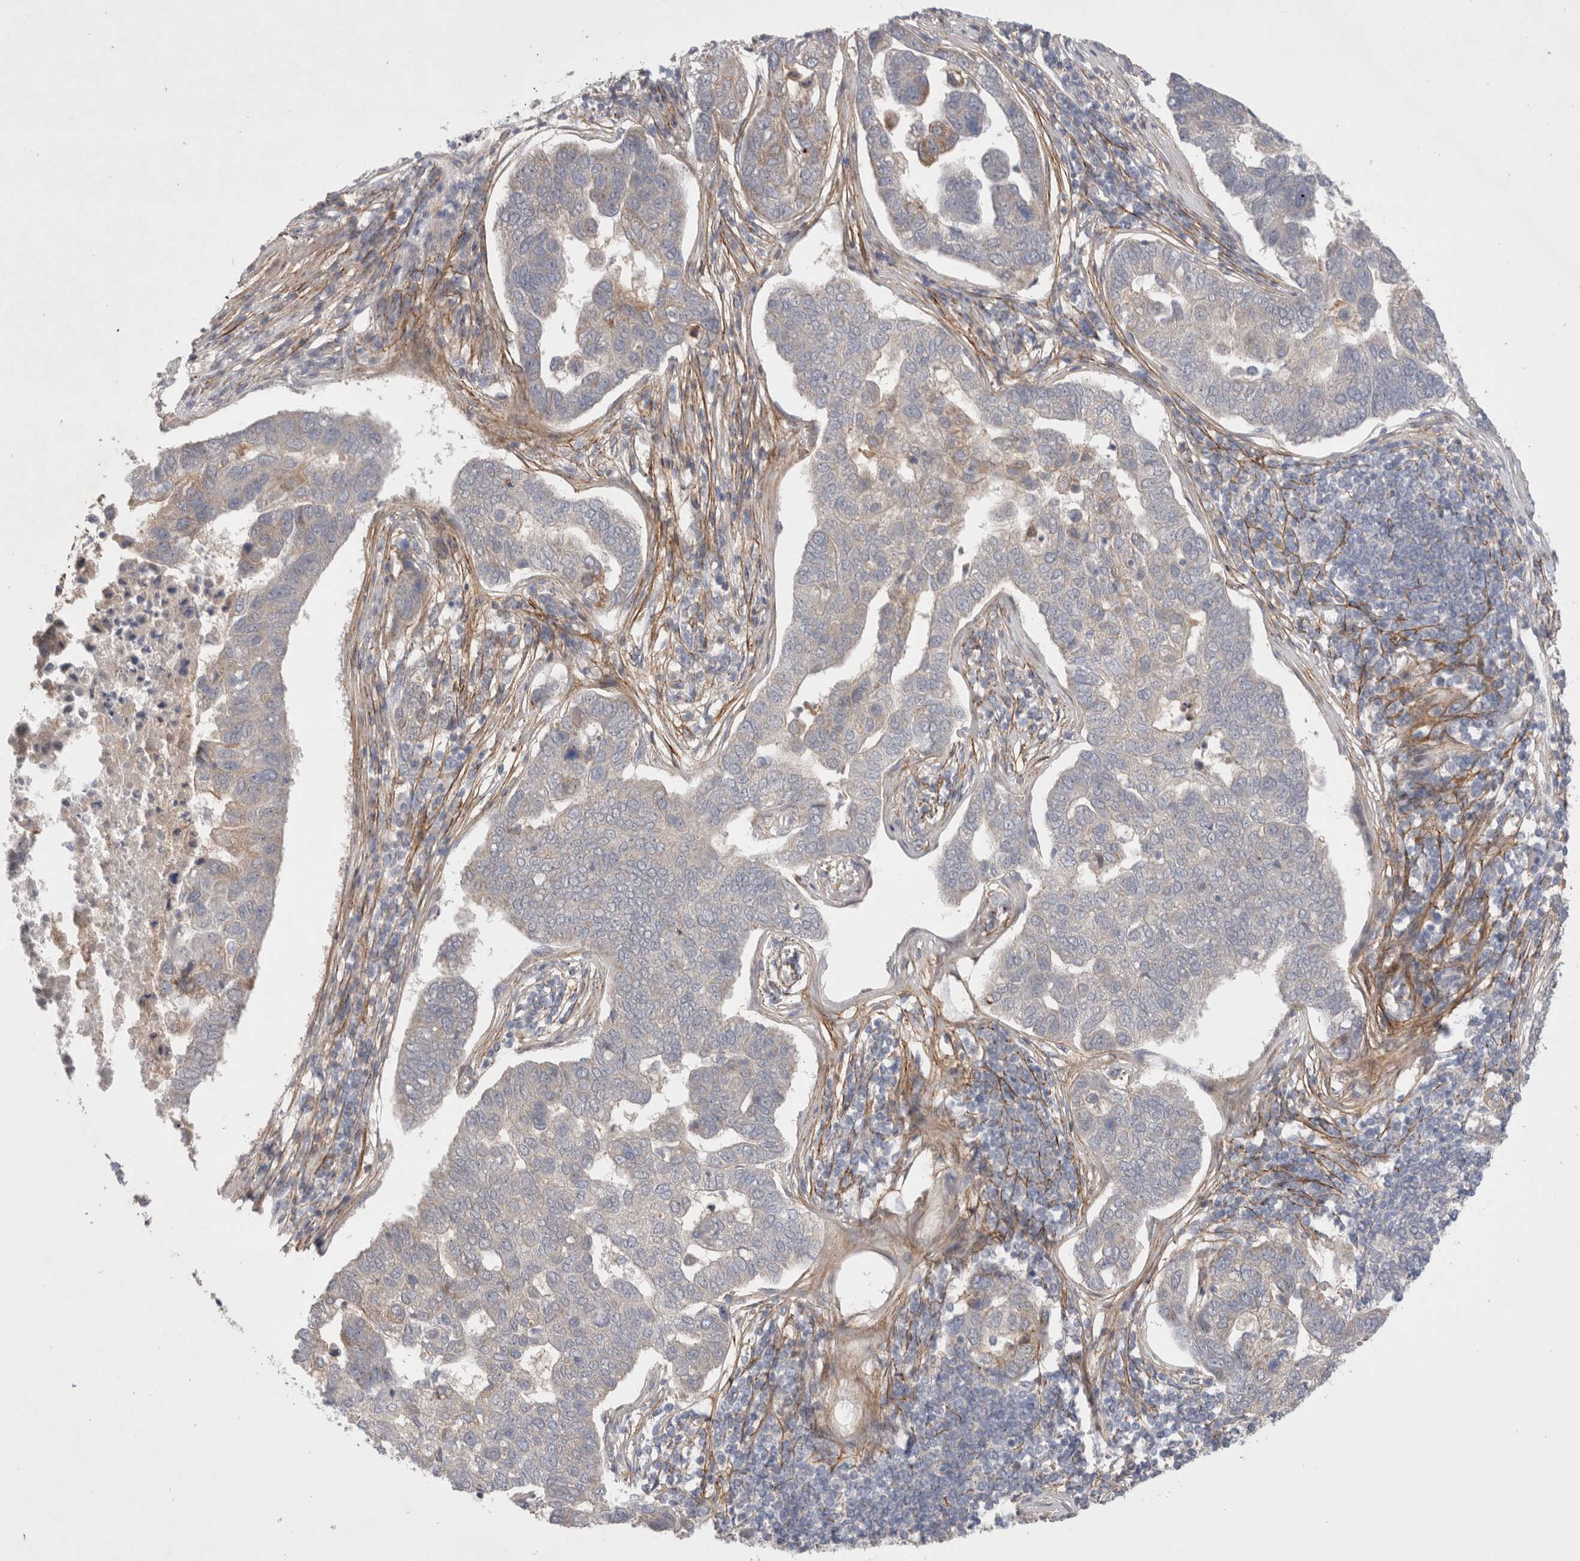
{"staining": {"intensity": "weak", "quantity": "<25%", "location": "cytoplasmic/membranous"}, "tissue": "pancreatic cancer", "cell_type": "Tumor cells", "image_type": "cancer", "snomed": [{"axis": "morphology", "description": "Adenocarcinoma, NOS"}, {"axis": "topography", "description": "Pancreas"}], "caption": "This is an IHC photomicrograph of pancreatic cancer (adenocarcinoma). There is no positivity in tumor cells.", "gene": "GSDMB", "patient": {"sex": "female", "age": 61}}